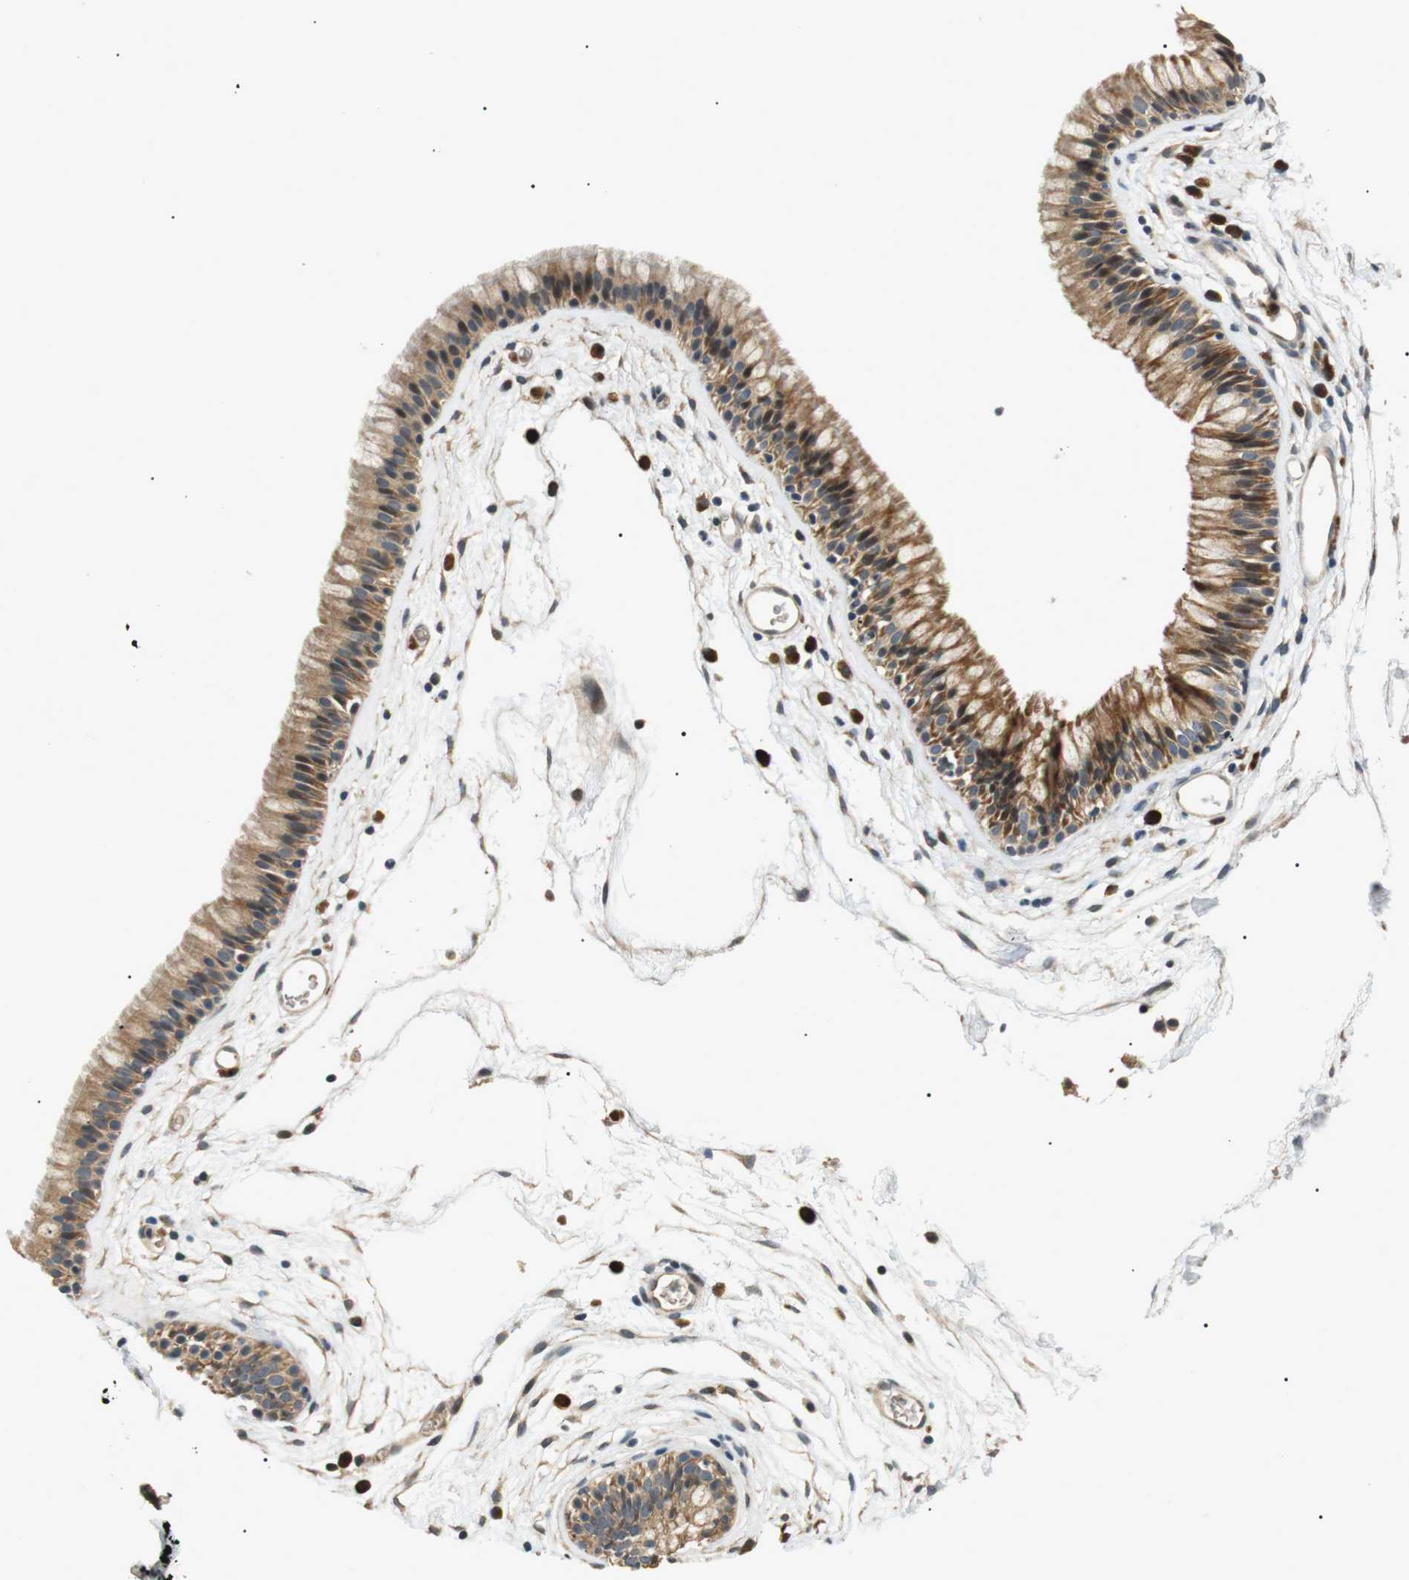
{"staining": {"intensity": "weak", "quantity": ">75%", "location": "cytoplasmic/membranous"}, "tissue": "nasopharynx", "cell_type": "Respiratory epithelial cells", "image_type": "normal", "snomed": [{"axis": "morphology", "description": "Normal tissue, NOS"}, {"axis": "morphology", "description": "Inflammation, NOS"}, {"axis": "topography", "description": "Nasopharynx"}], "caption": "Respiratory epithelial cells reveal low levels of weak cytoplasmic/membranous staining in approximately >75% of cells in benign human nasopharynx. (DAB (3,3'-diaminobenzidine) = brown stain, brightfield microscopy at high magnification).", "gene": "HSPA13", "patient": {"sex": "male", "age": 48}}